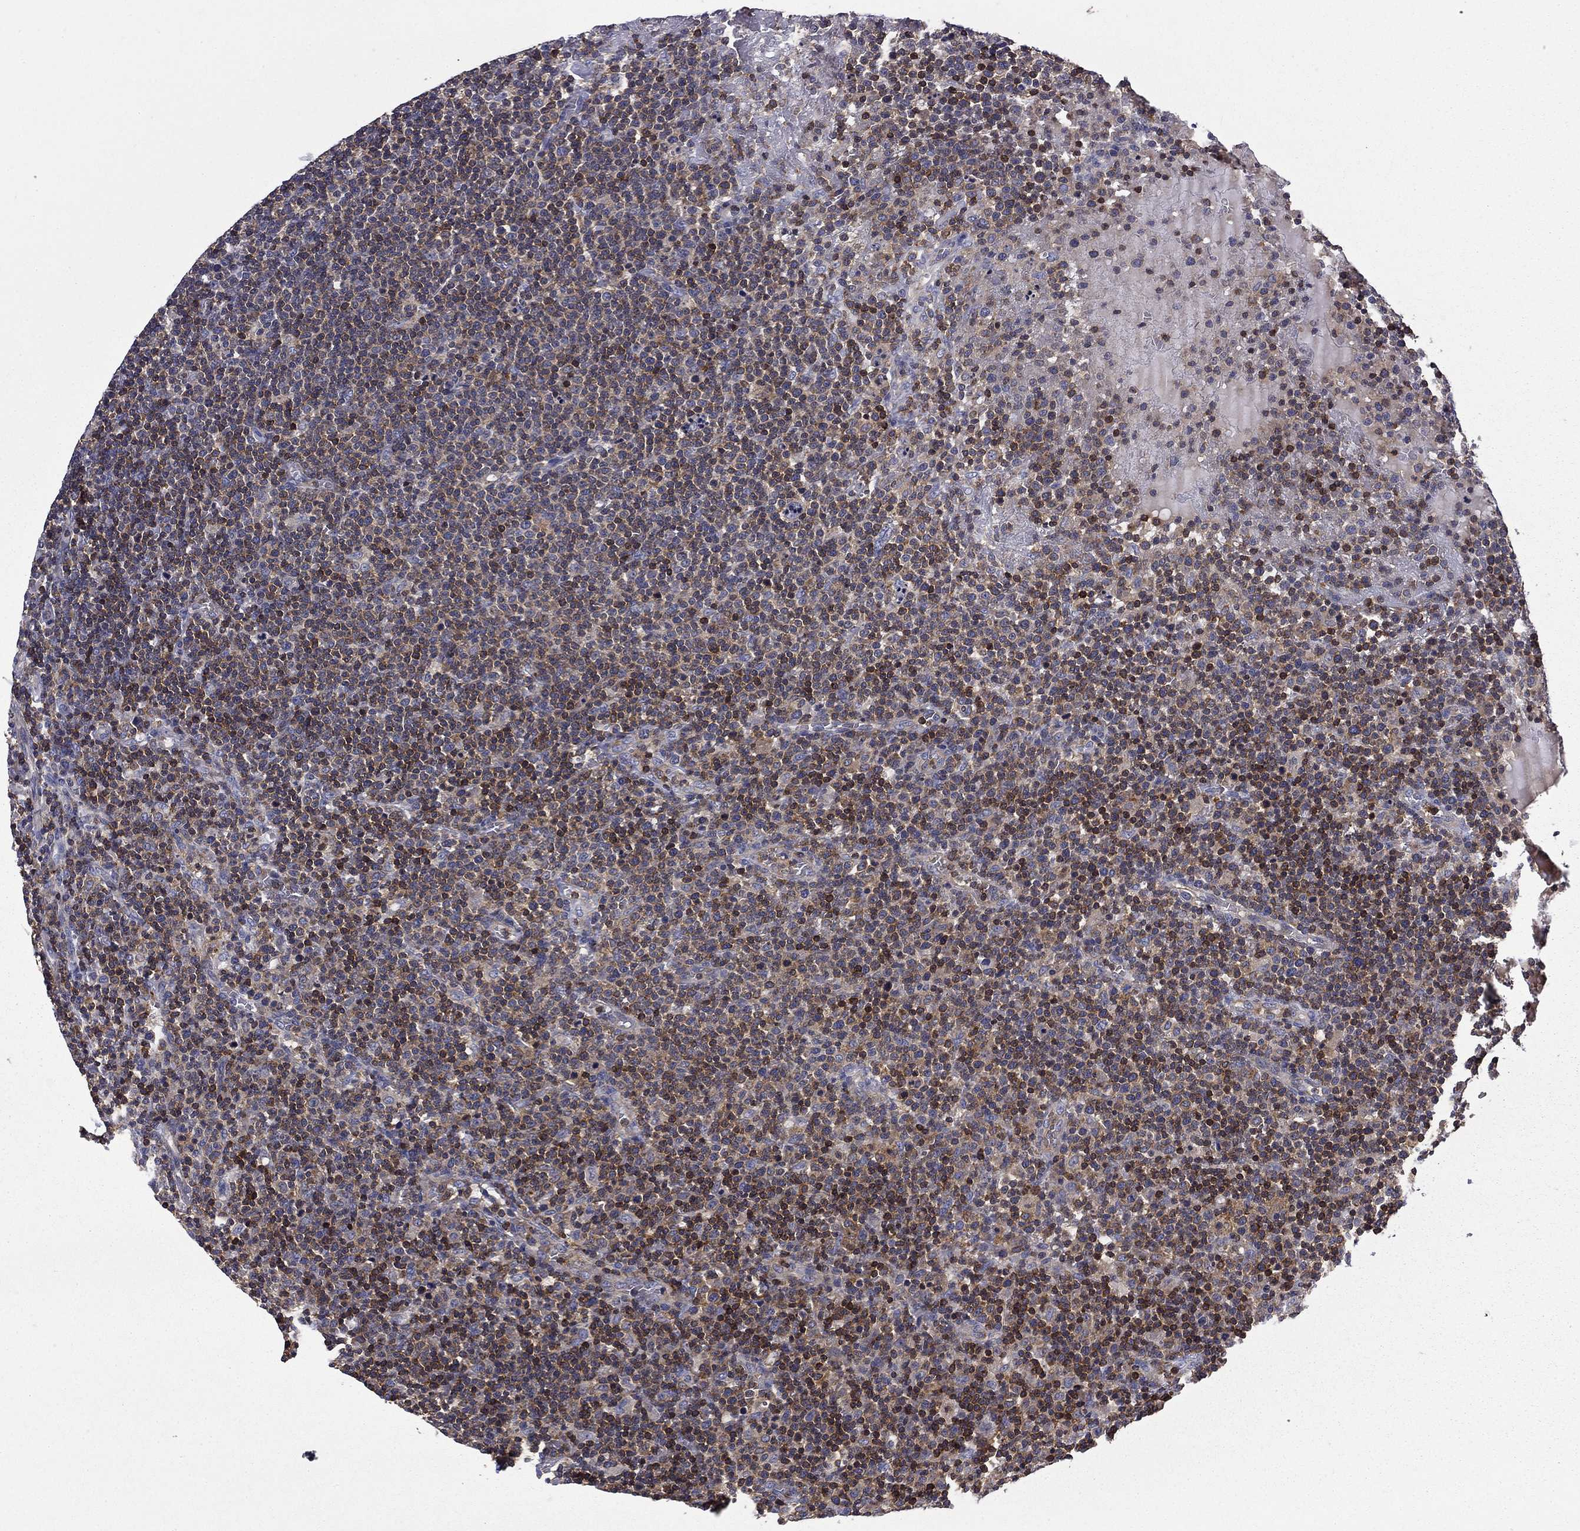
{"staining": {"intensity": "negative", "quantity": "none", "location": "none"}, "tissue": "lymphoma", "cell_type": "Tumor cells", "image_type": "cancer", "snomed": [{"axis": "morphology", "description": "Malignant lymphoma, non-Hodgkin's type, High grade"}, {"axis": "topography", "description": "Lymph node"}], "caption": "This is an immunohistochemistry micrograph of human lymphoma. There is no staining in tumor cells.", "gene": "ARHGAP45", "patient": {"sex": "male", "age": 61}}